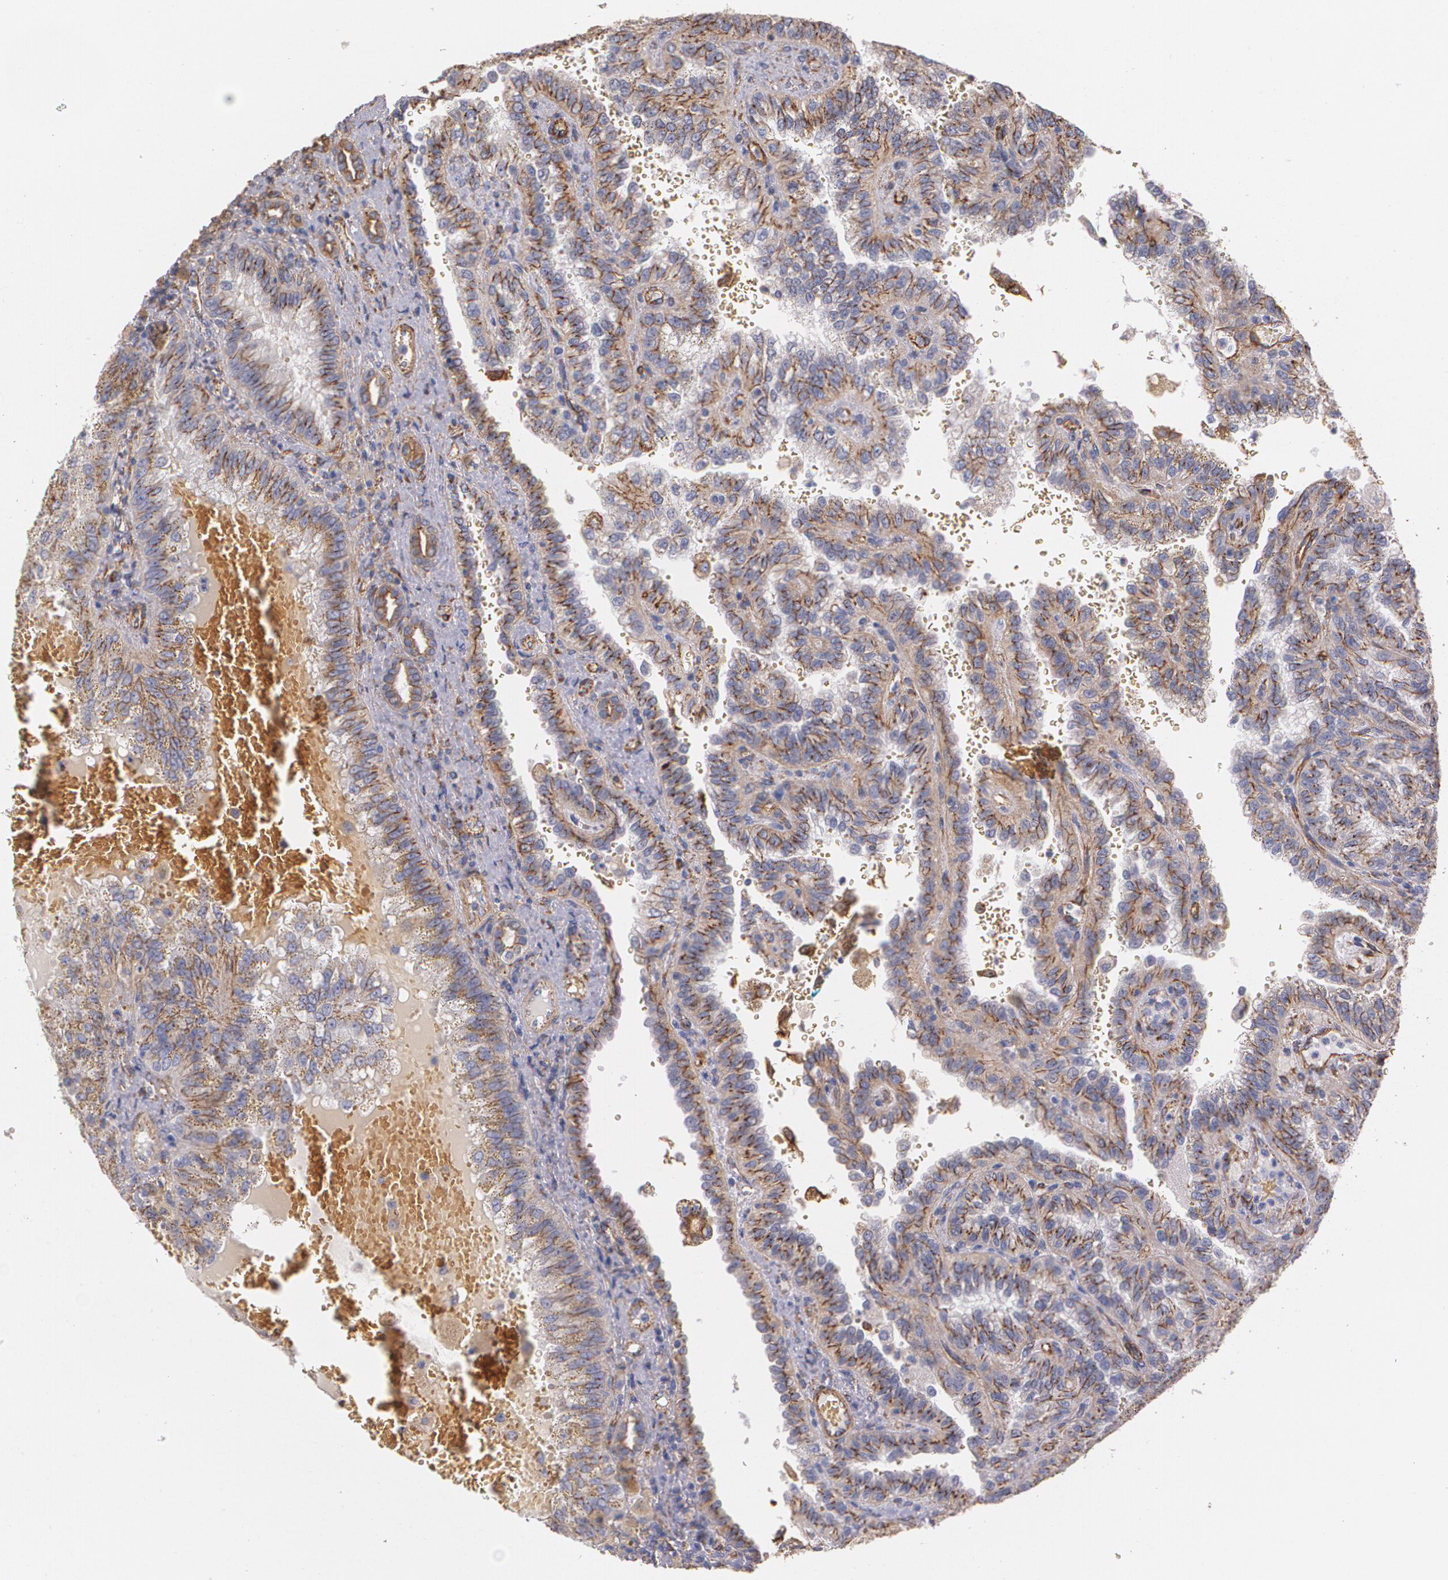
{"staining": {"intensity": "moderate", "quantity": ">75%", "location": "cytoplasmic/membranous"}, "tissue": "renal cancer", "cell_type": "Tumor cells", "image_type": "cancer", "snomed": [{"axis": "morphology", "description": "Inflammation, NOS"}, {"axis": "morphology", "description": "Adenocarcinoma, NOS"}, {"axis": "topography", "description": "Kidney"}], "caption": "A high-resolution image shows immunohistochemistry staining of adenocarcinoma (renal), which shows moderate cytoplasmic/membranous expression in approximately >75% of tumor cells.", "gene": "TJP1", "patient": {"sex": "male", "age": 68}}